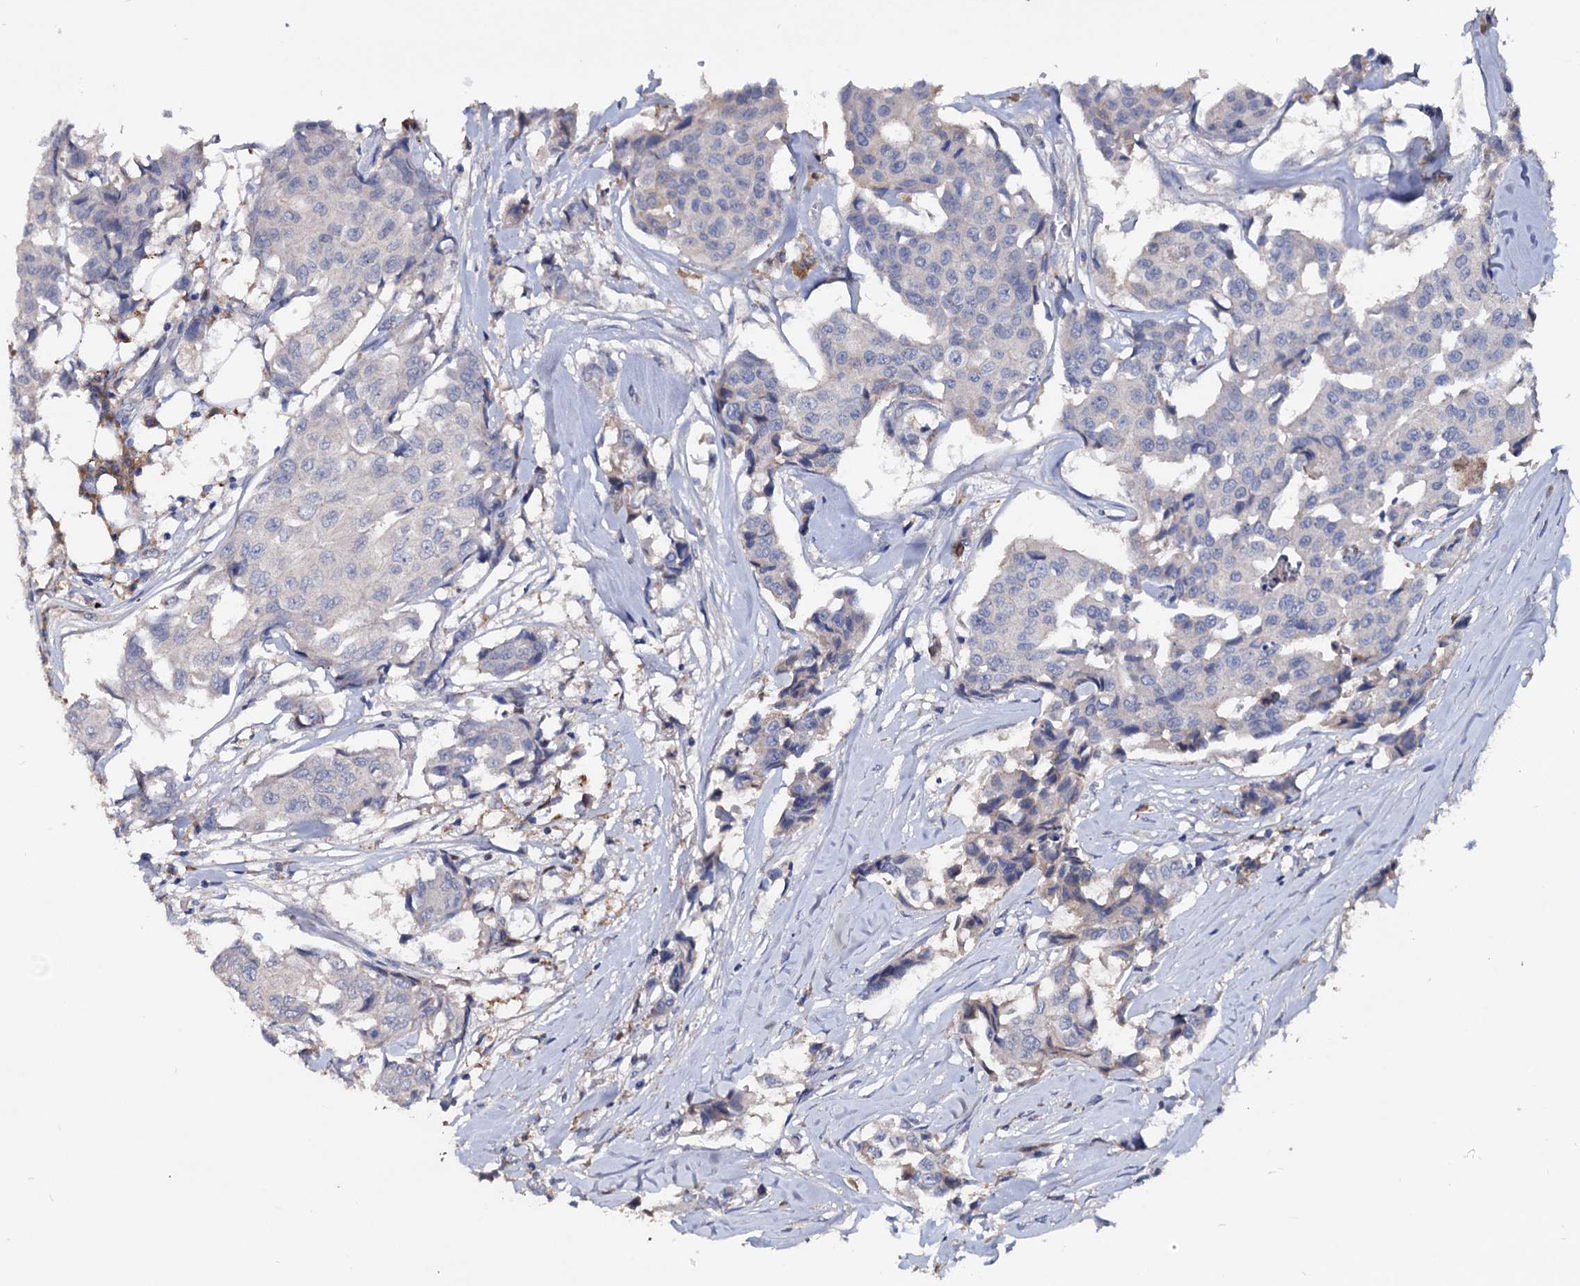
{"staining": {"intensity": "negative", "quantity": "none", "location": "none"}, "tissue": "breast cancer", "cell_type": "Tumor cells", "image_type": "cancer", "snomed": [{"axis": "morphology", "description": "Duct carcinoma"}, {"axis": "topography", "description": "Breast"}], "caption": "High power microscopy micrograph of an IHC photomicrograph of breast cancer (intraductal carcinoma), revealing no significant staining in tumor cells. (Stains: DAB (3,3'-diaminobenzidine) IHC with hematoxylin counter stain, Microscopy: brightfield microscopy at high magnification).", "gene": "NPAS4", "patient": {"sex": "female", "age": 80}}